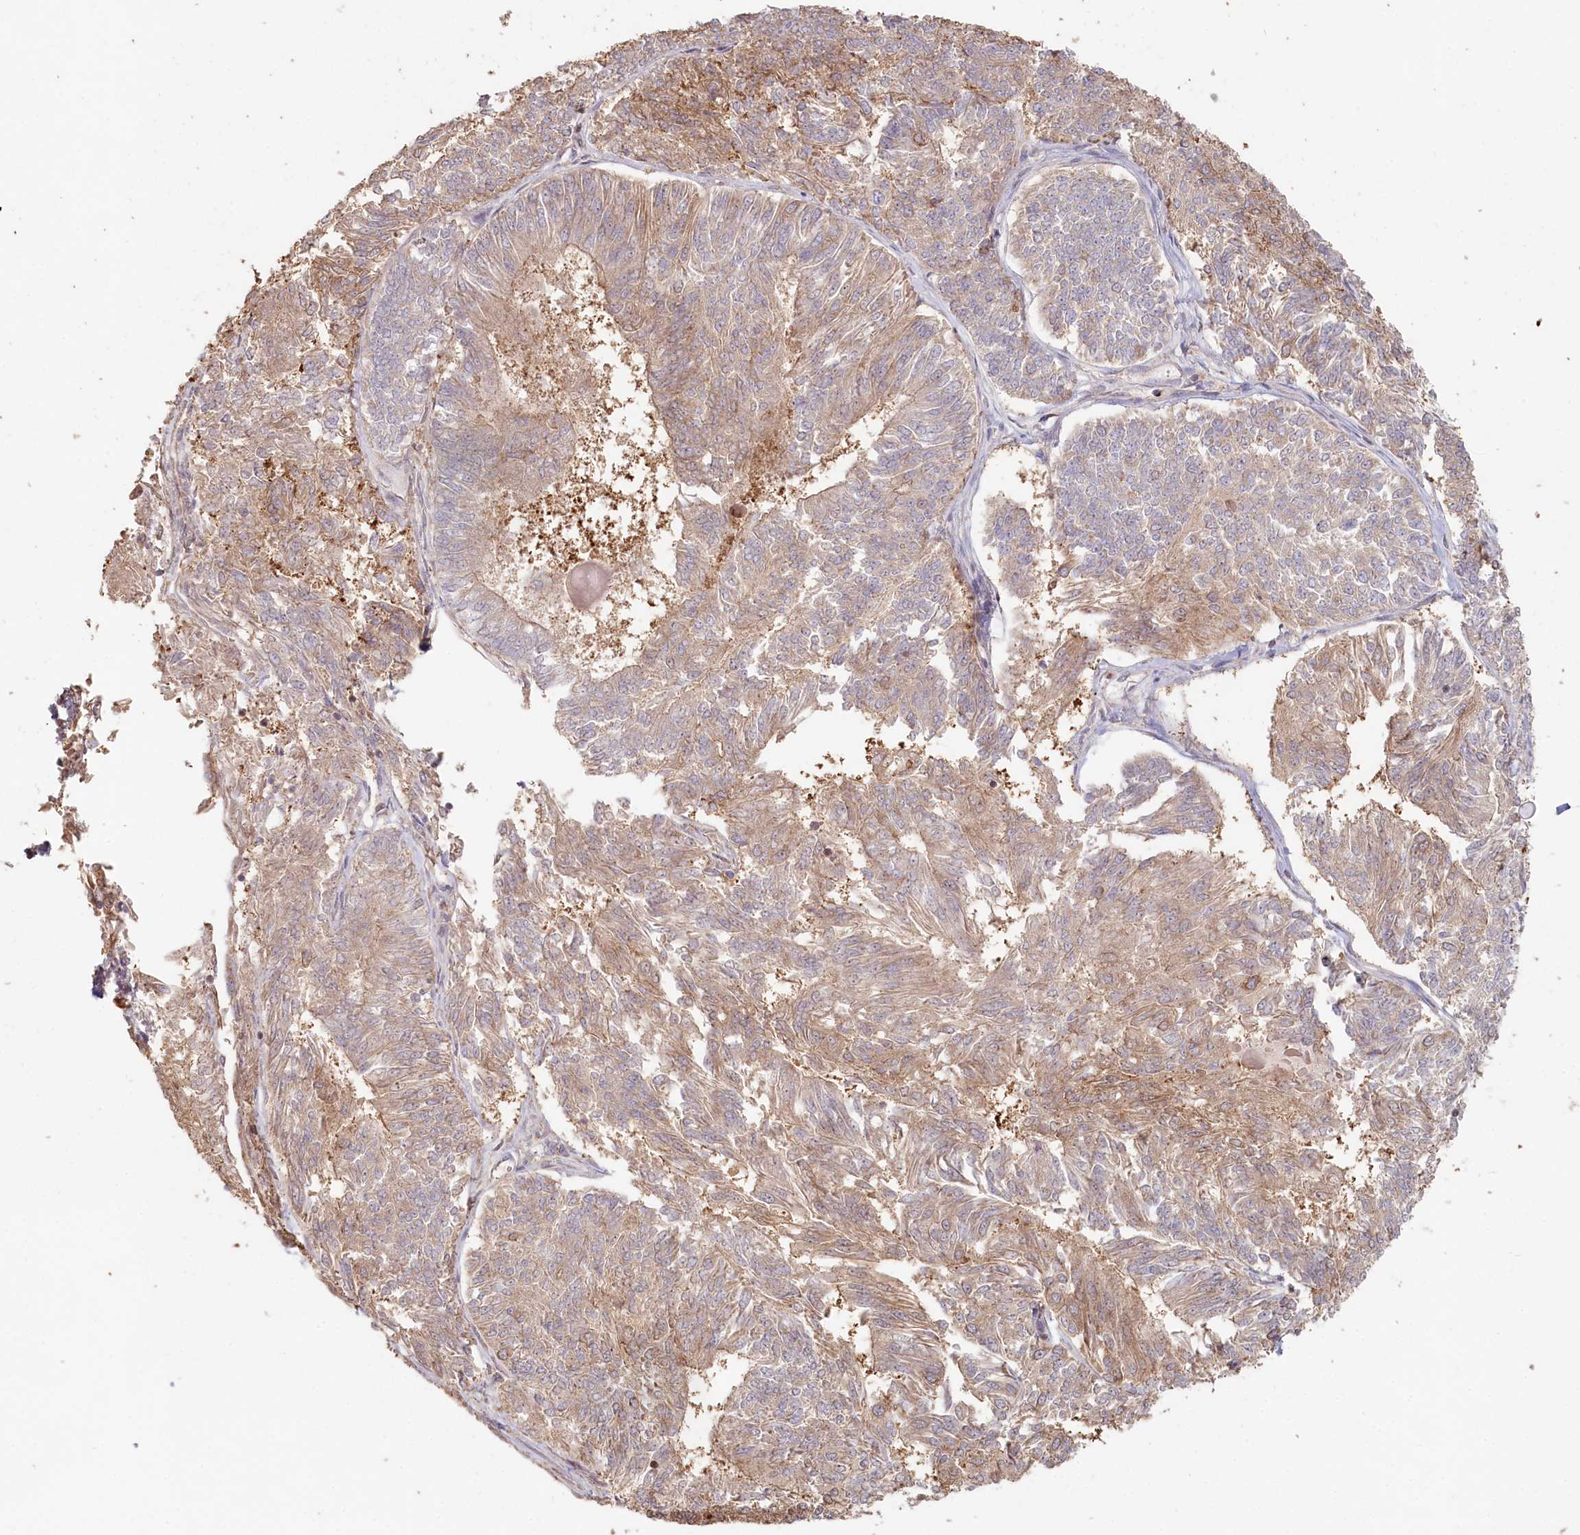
{"staining": {"intensity": "weak", "quantity": "<25%", "location": "cytoplasmic/membranous"}, "tissue": "endometrial cancer", "cell_type": "Tumor cells", "image_type": "cancer", "snomed": [{"axis": "morphology", "description": "Adenocarcinoma, NOS"}, {"axis": "topography", "description": "Endometrium"}], "caption": "The IHC histopathology image has no significant staining in tumor cells of endometrial adenocarcinoma tissue.", "gene": "HAL", "patient": {"sex": "female", "age": 58}}